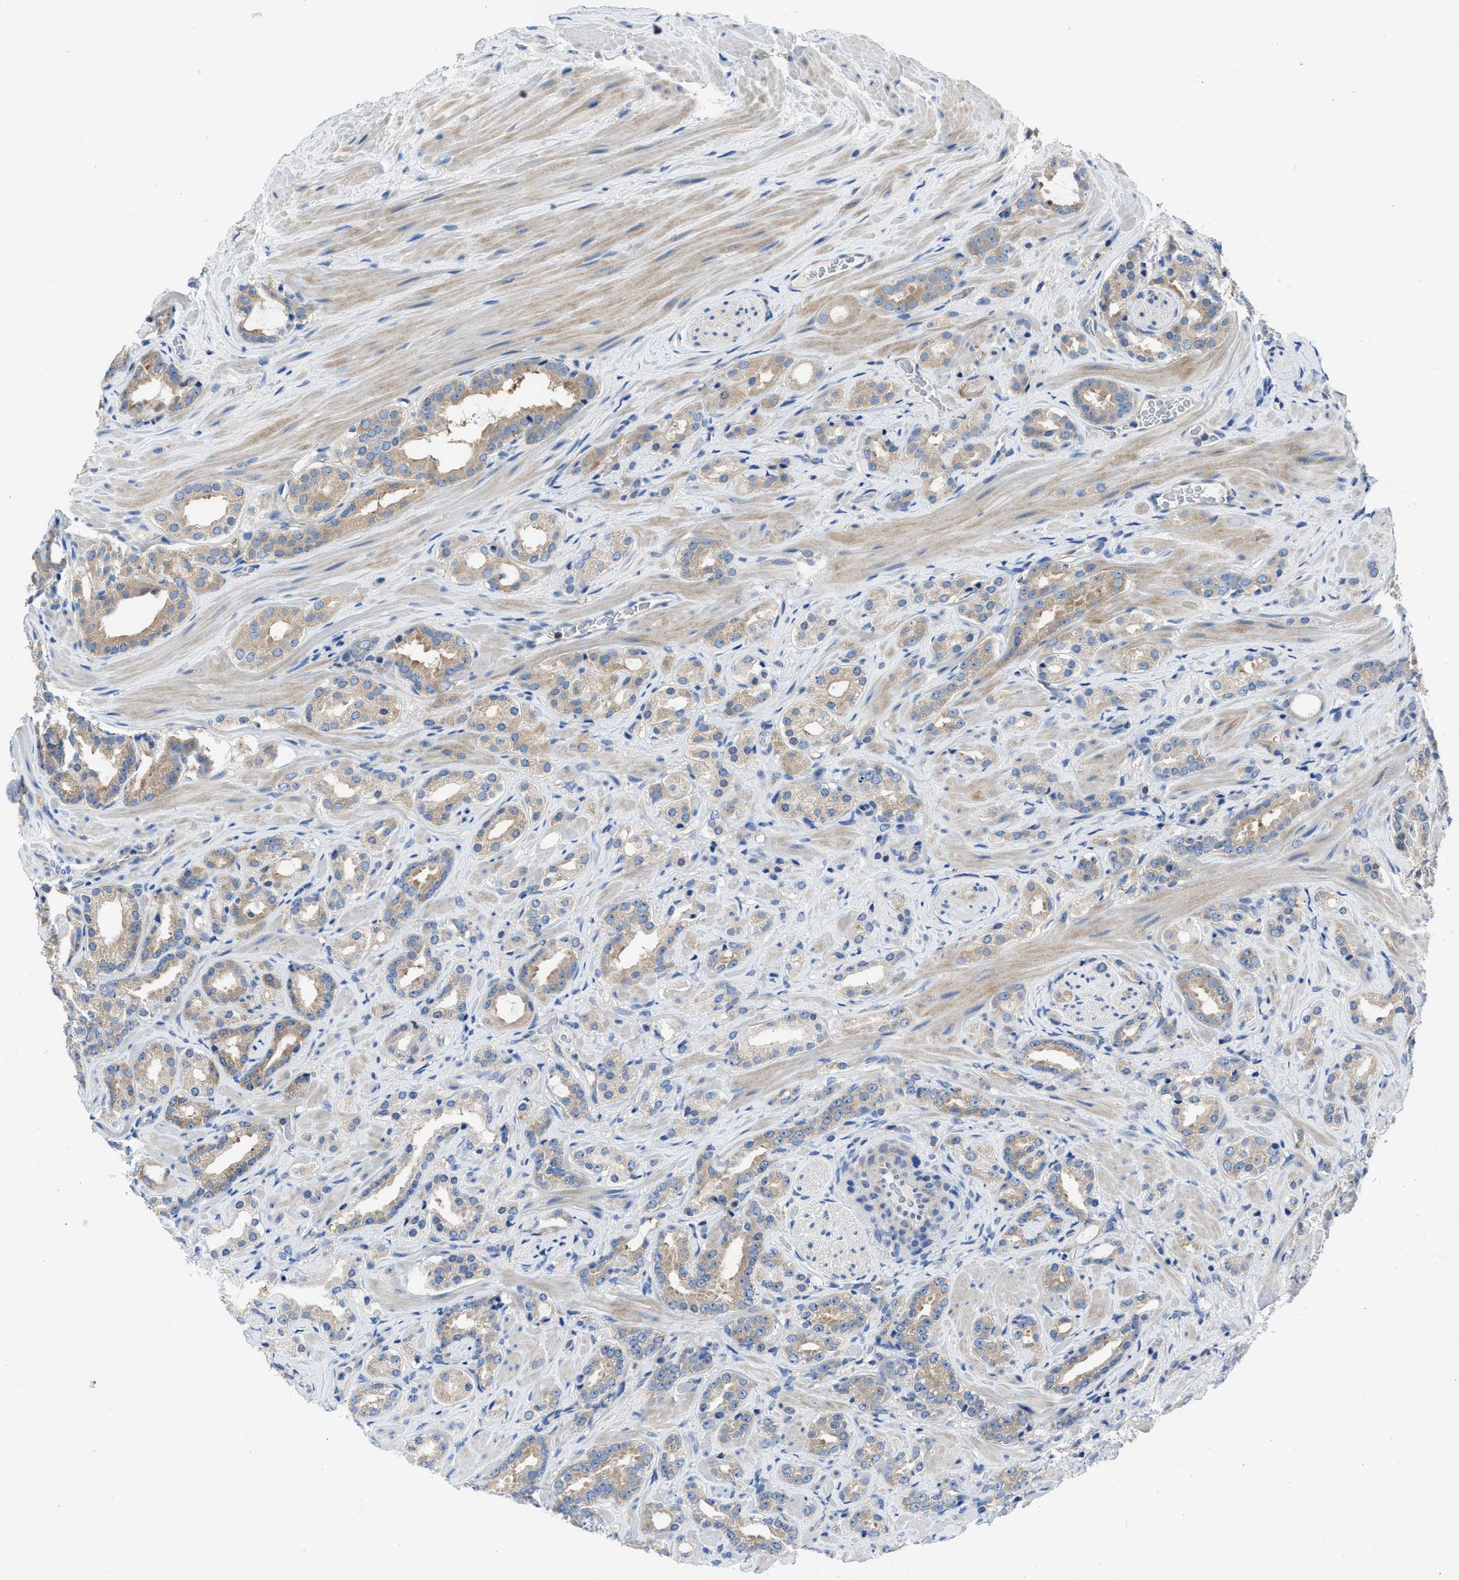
{"staining": {"intensity": "weak", "quantity": ">75%", "location": "cytoplasmic/membranous"}, "tissue": "prostate cancer", "cell_type": "Tumor cells", "image_type": "cancer", "snomed": [{"axis": "morphology", "description": "Adenocarcinoma, High grade"}, {"axis": "topography", "description": "Prostate"}], "caption": "DAB (3,3'-diaminobenzidine) immunohistochemical staining of human prostate cancer shows weak cytoplasmic/membranous protein staining in about >75% of tumor cells.", "gene": "YARS1", "patient": {"sex": "male", "age": 64}}